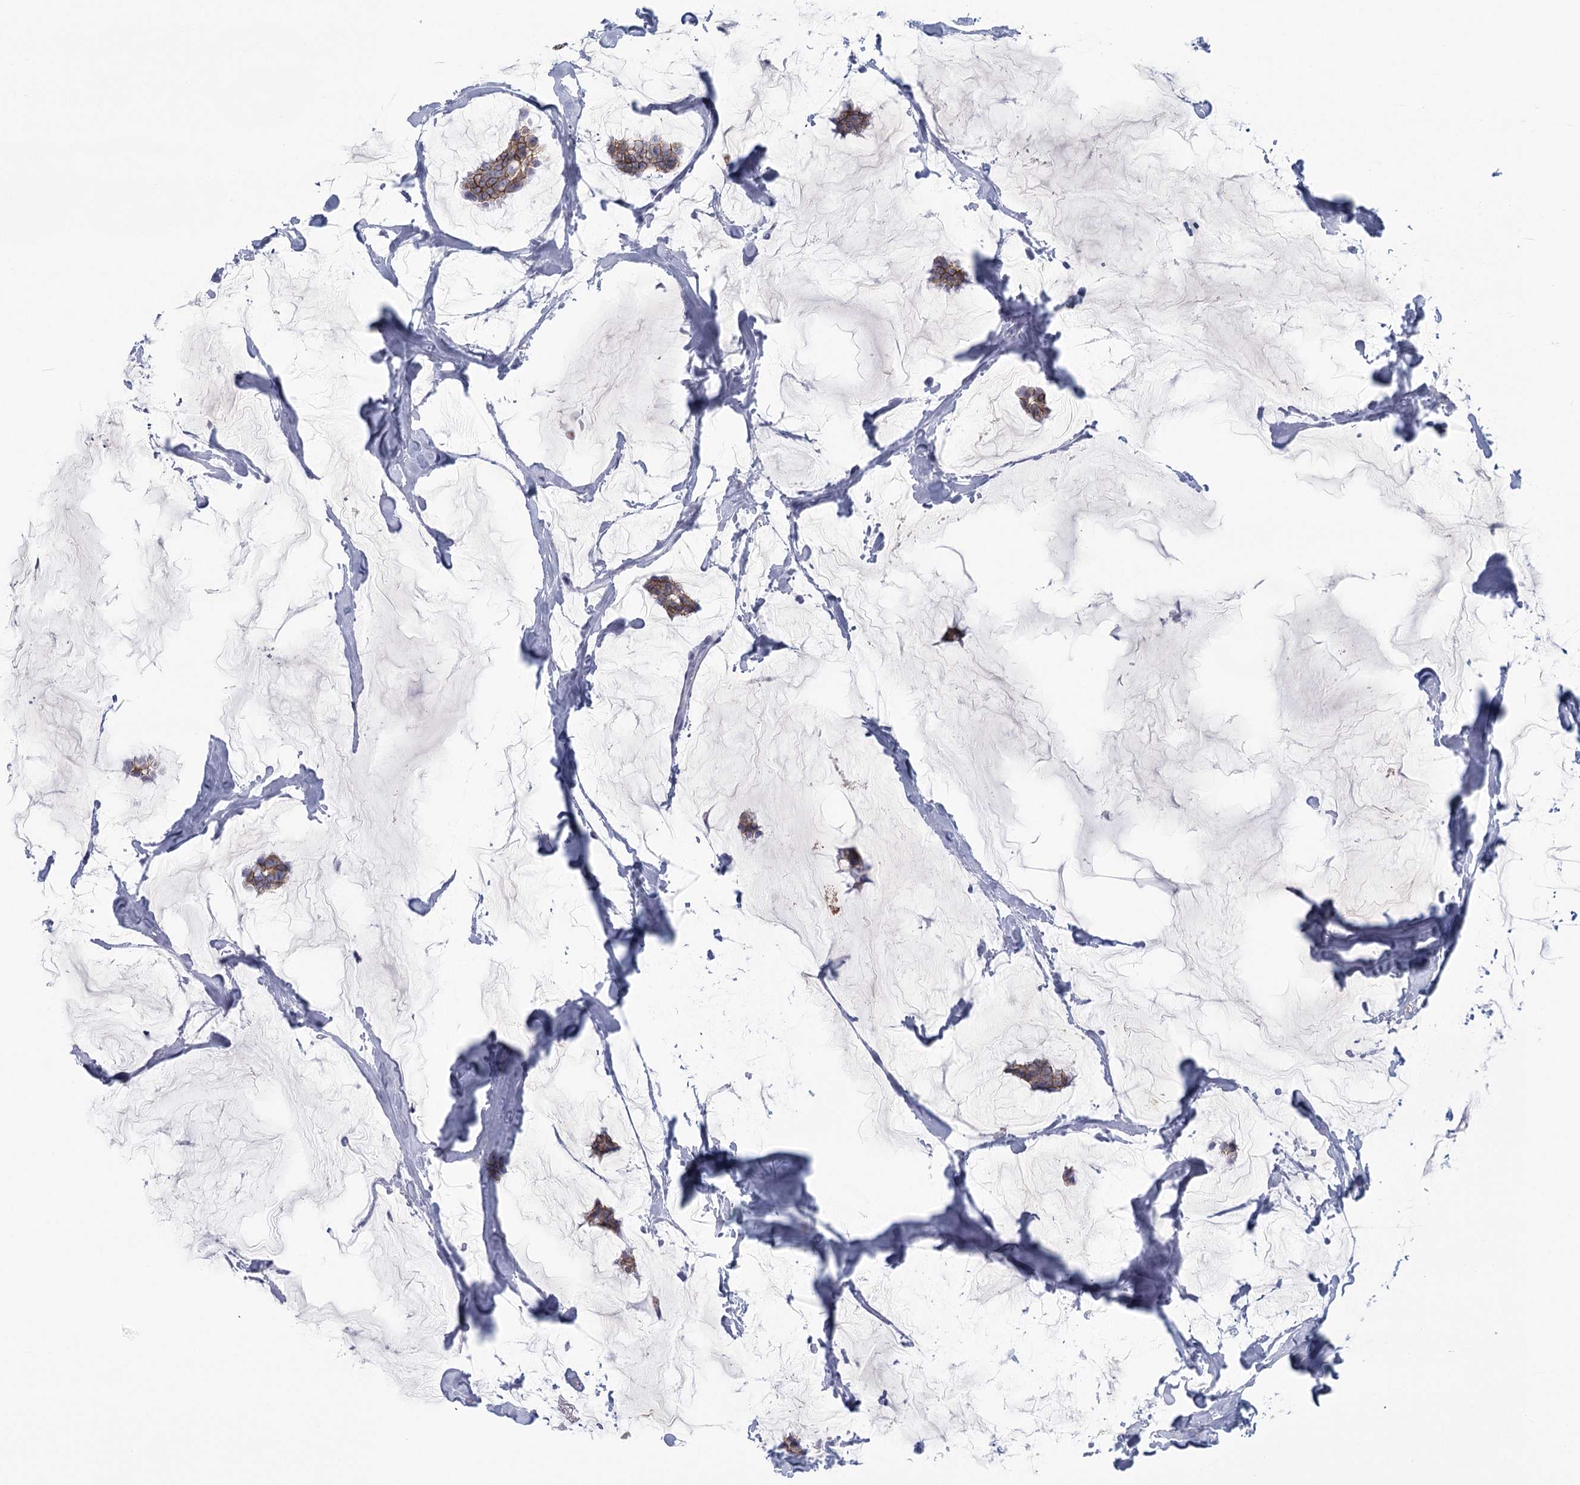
{"staining": {"intensity": "weak", "quantity": ">75%", "location": "cytoplasmic/membranous"}, "tissue": "breast cancer", "cell_type": "Tumor cells", "image_type": "cancer", "snomed": [{"axis": "morphology", "description": "Duct carcinoma"}, {"axis": "topography", "description": "Breast"}], "caption": "Protein expression analysis of breast cancer reveals weak cytoplasmic/membranous expression in about >75% of tumor cells.", "gene": "WNT8B", "patient": {"sex": "female", "age": 93}}